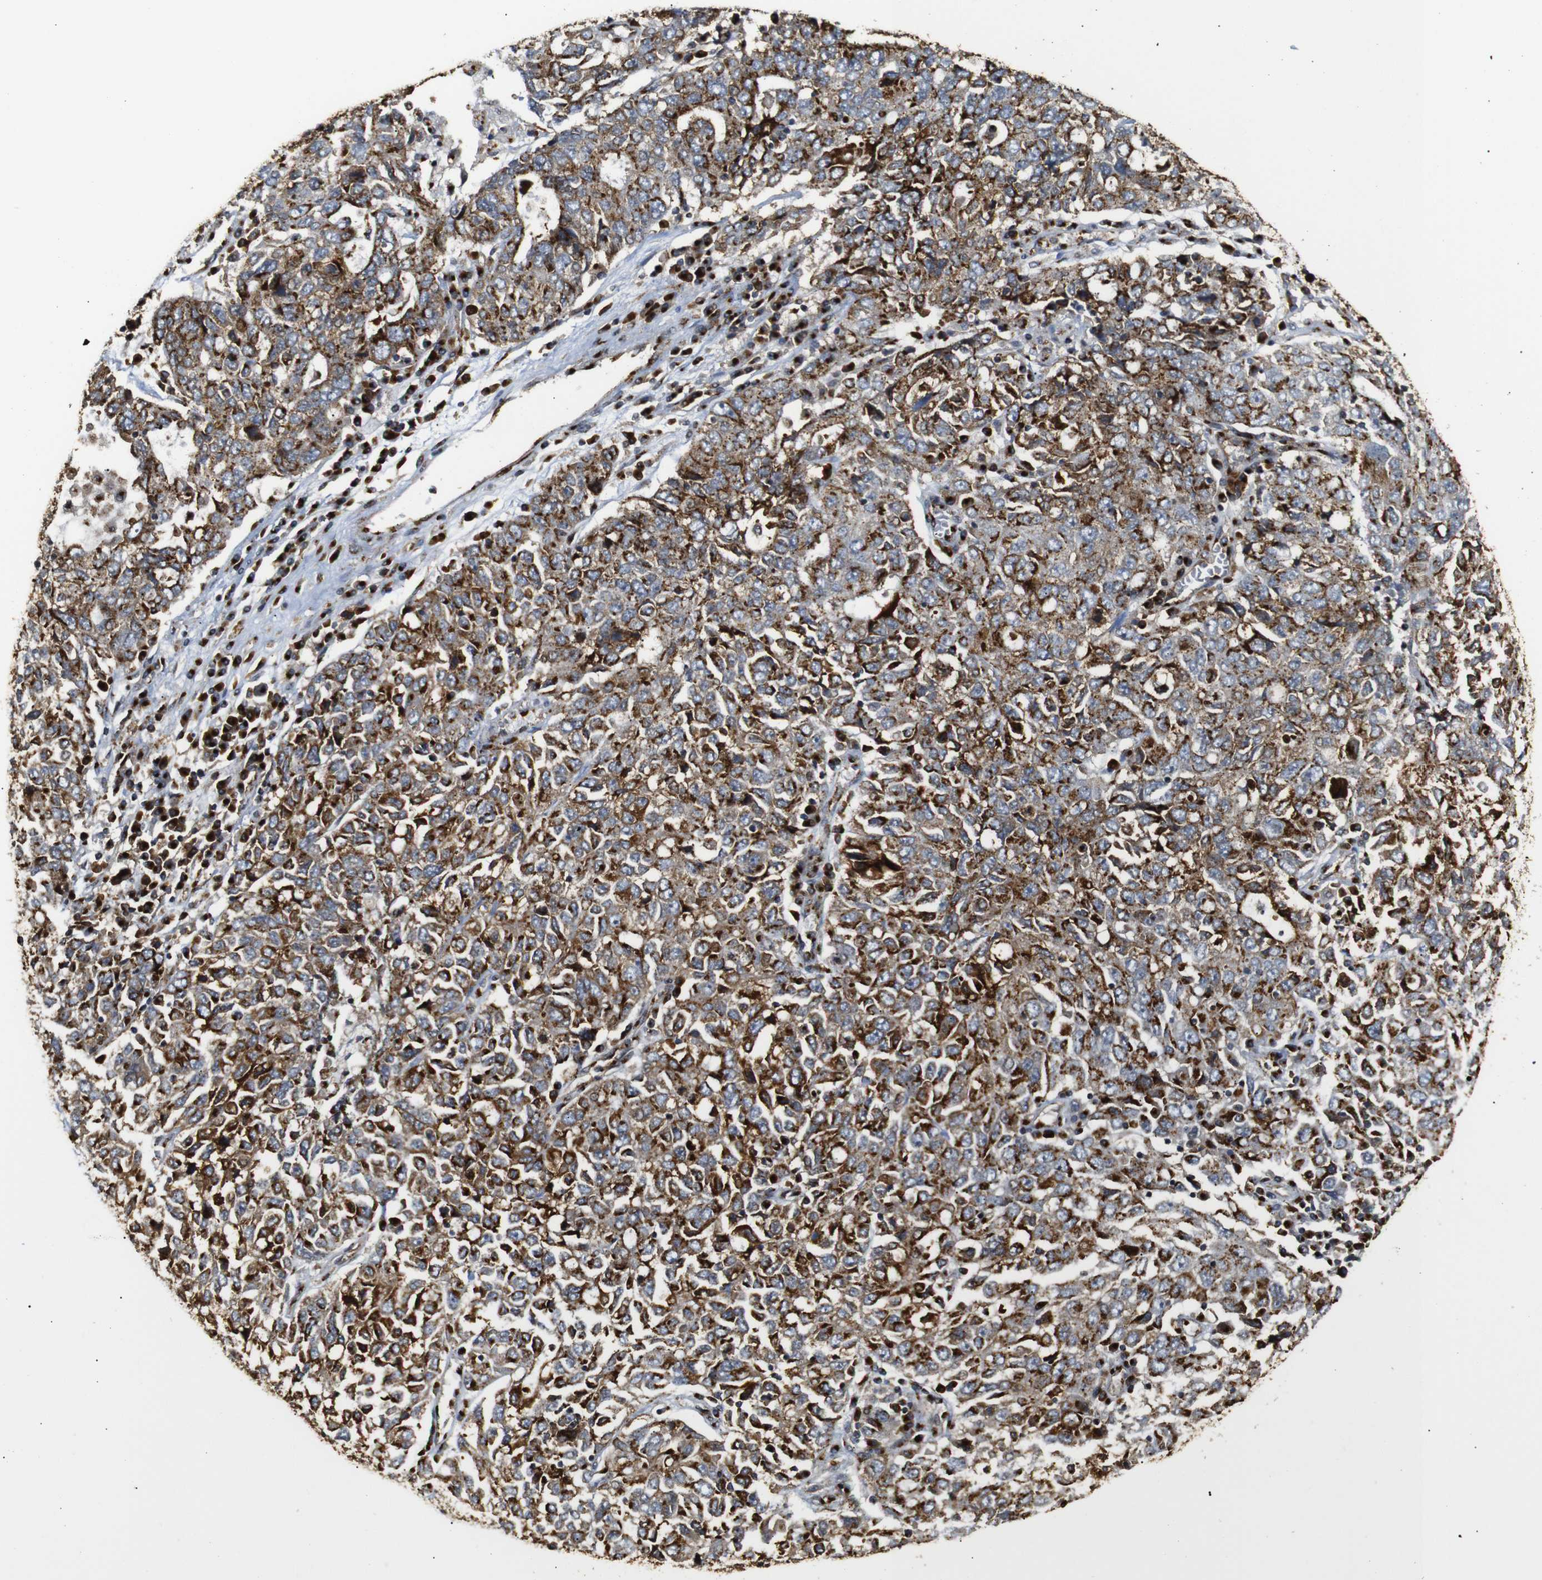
{"staining": {"intensity": "strong", "quantity": ">75%", "location": "cytoplasmic/membranous"}, "tissue": "ovarian cancer", "cell_type": "Tumor cells", "image_type": "cancer", "snomed": [{"axis": "morphology", "description": "Carcinoma, endometroid"}, {"axis": "topography", "description": "Ovary"}], "caption": "DAB (3,3'-diaminobenzidine) immunohistochemical staining of human endometroid carcinoma (ovarian) reveals strong cytoplasmic/membranous protein expression in about >75% of tumor cells.", "gene": "TGOLN2", "patient": {"sex": "female", "age": 62}}